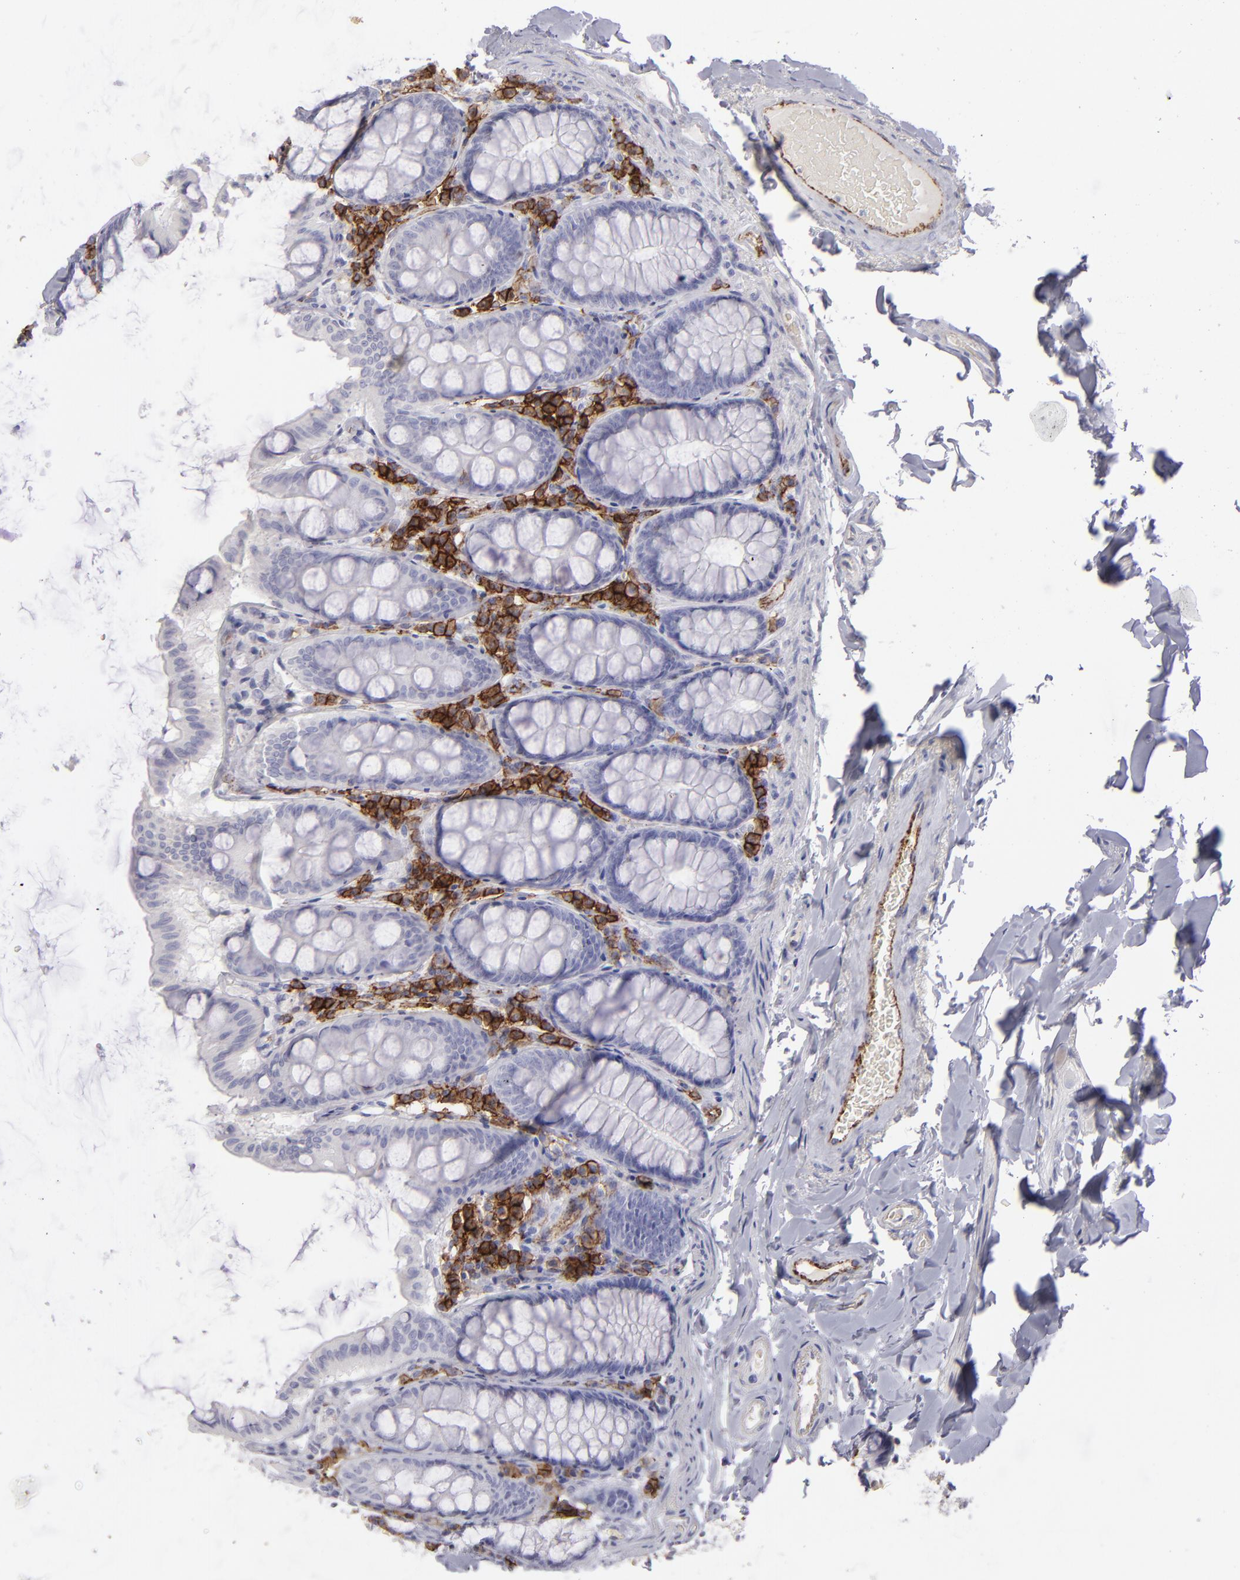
{"staining": {"intensity": "negative", "quantity": "none", "location": "none"}, "tissue": "colon", "cell_type": "Endothelial cells", "image_type": "normal", "snomed": [{"axis": "morphology", "description": "Normal tissue, NOS"}, {"axis": "topography", "description": "Colon"}], "caption": "The immunohistochemistry image has no significant positivity in endothelial cells of colon. (Brightfield microscopy of DAB immunohistochemistry (IHC) at high magnification).", "gene": "CD27", "patient": {"sex": "female", "age": 61}}